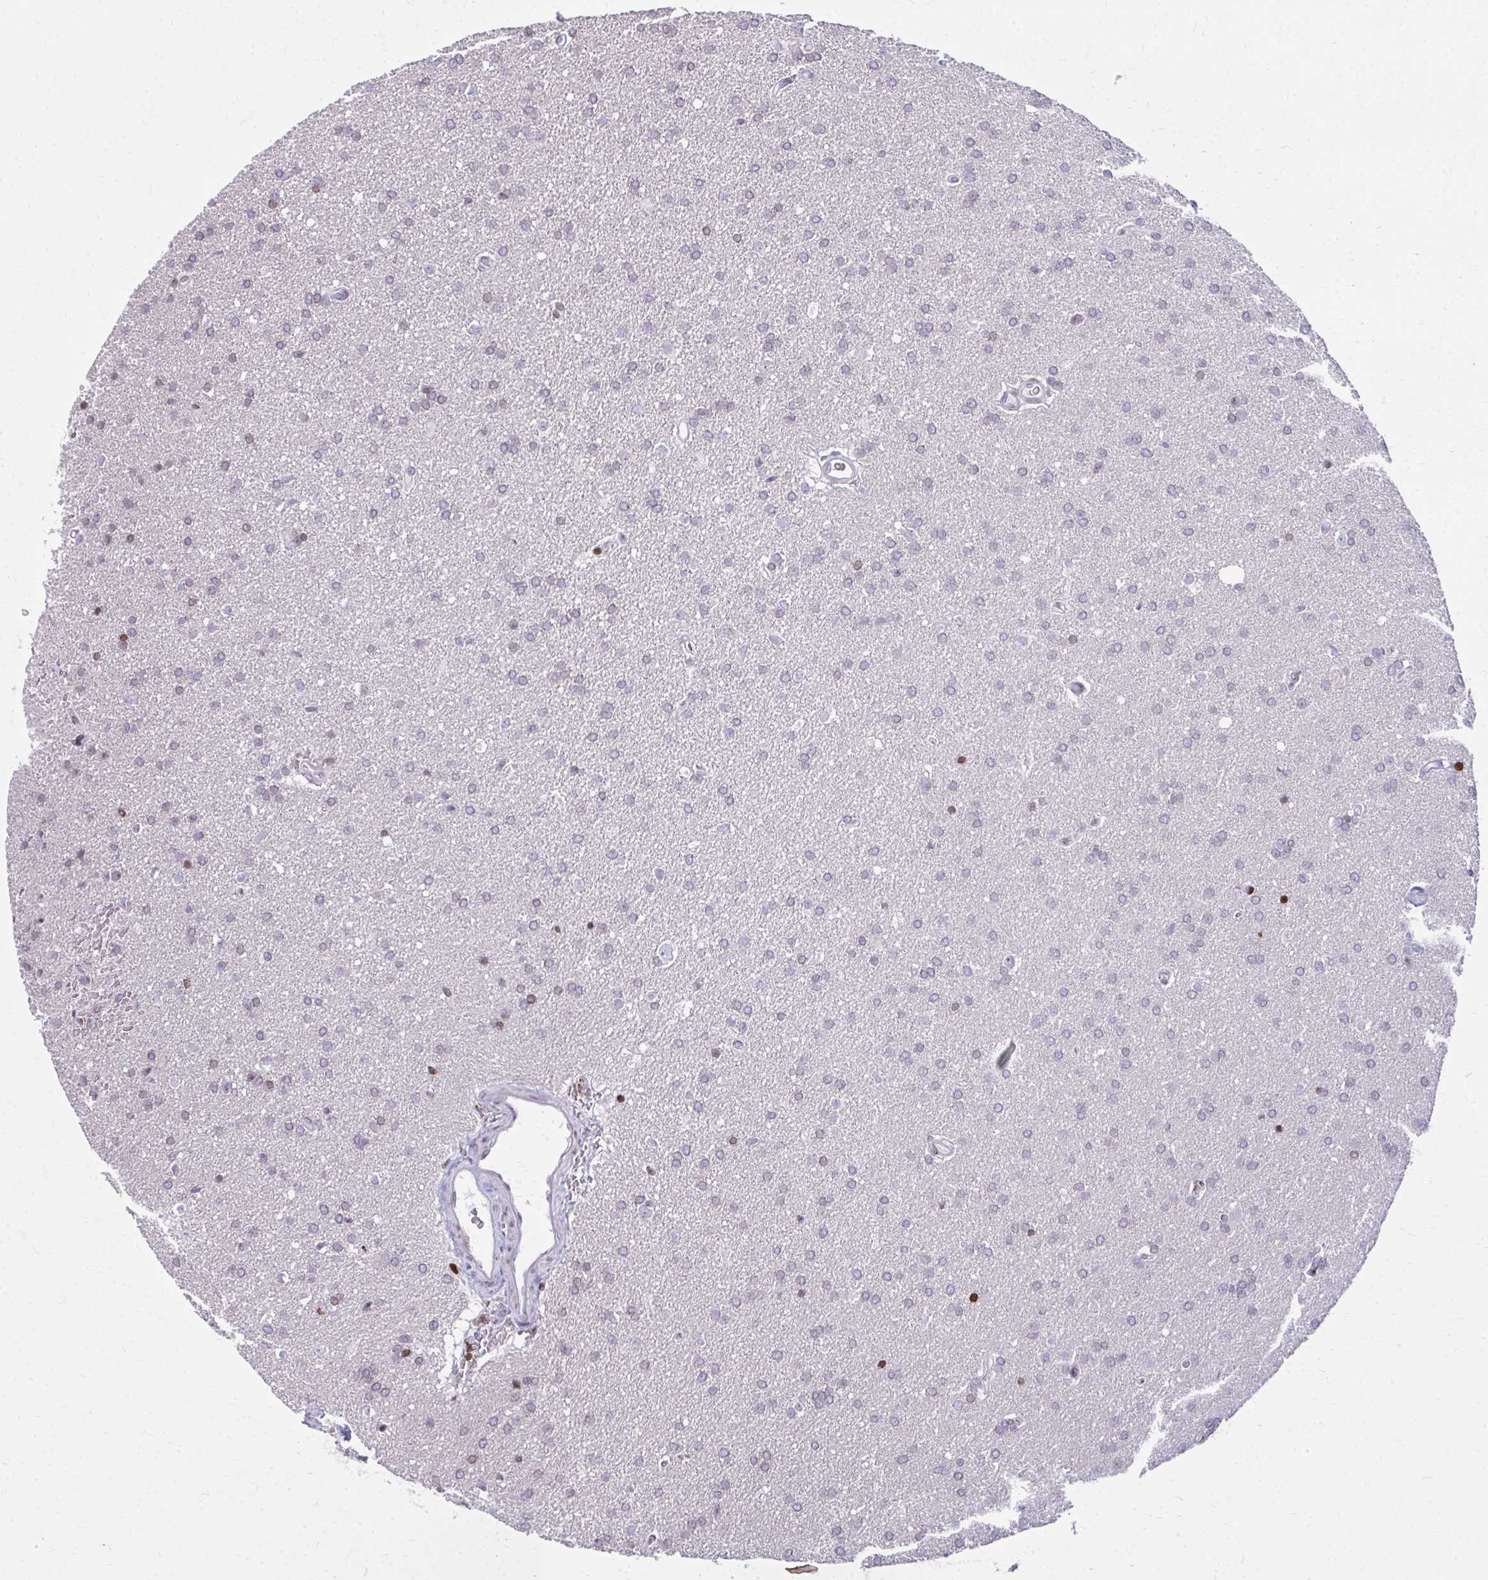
{"staining": {"intensity": "moderate", "quantity": "<25%", "location": "nuclear"}, "tissue": "glioma", "cell_type": "Tumor cells", "image_type": "cancer", "snomed": [{"axis": "morphology", "description": "Glioma, malignant, Low grade"}, {"axis": "topography", "description": "Brain"}], "caption": "DAB immunohistochemical staining of glioma displays moderate nuclear protein expression in approximately <25% of tumor cells.", "gene": "AP5M1", "patient": {"sex": "female", "age": 34}}